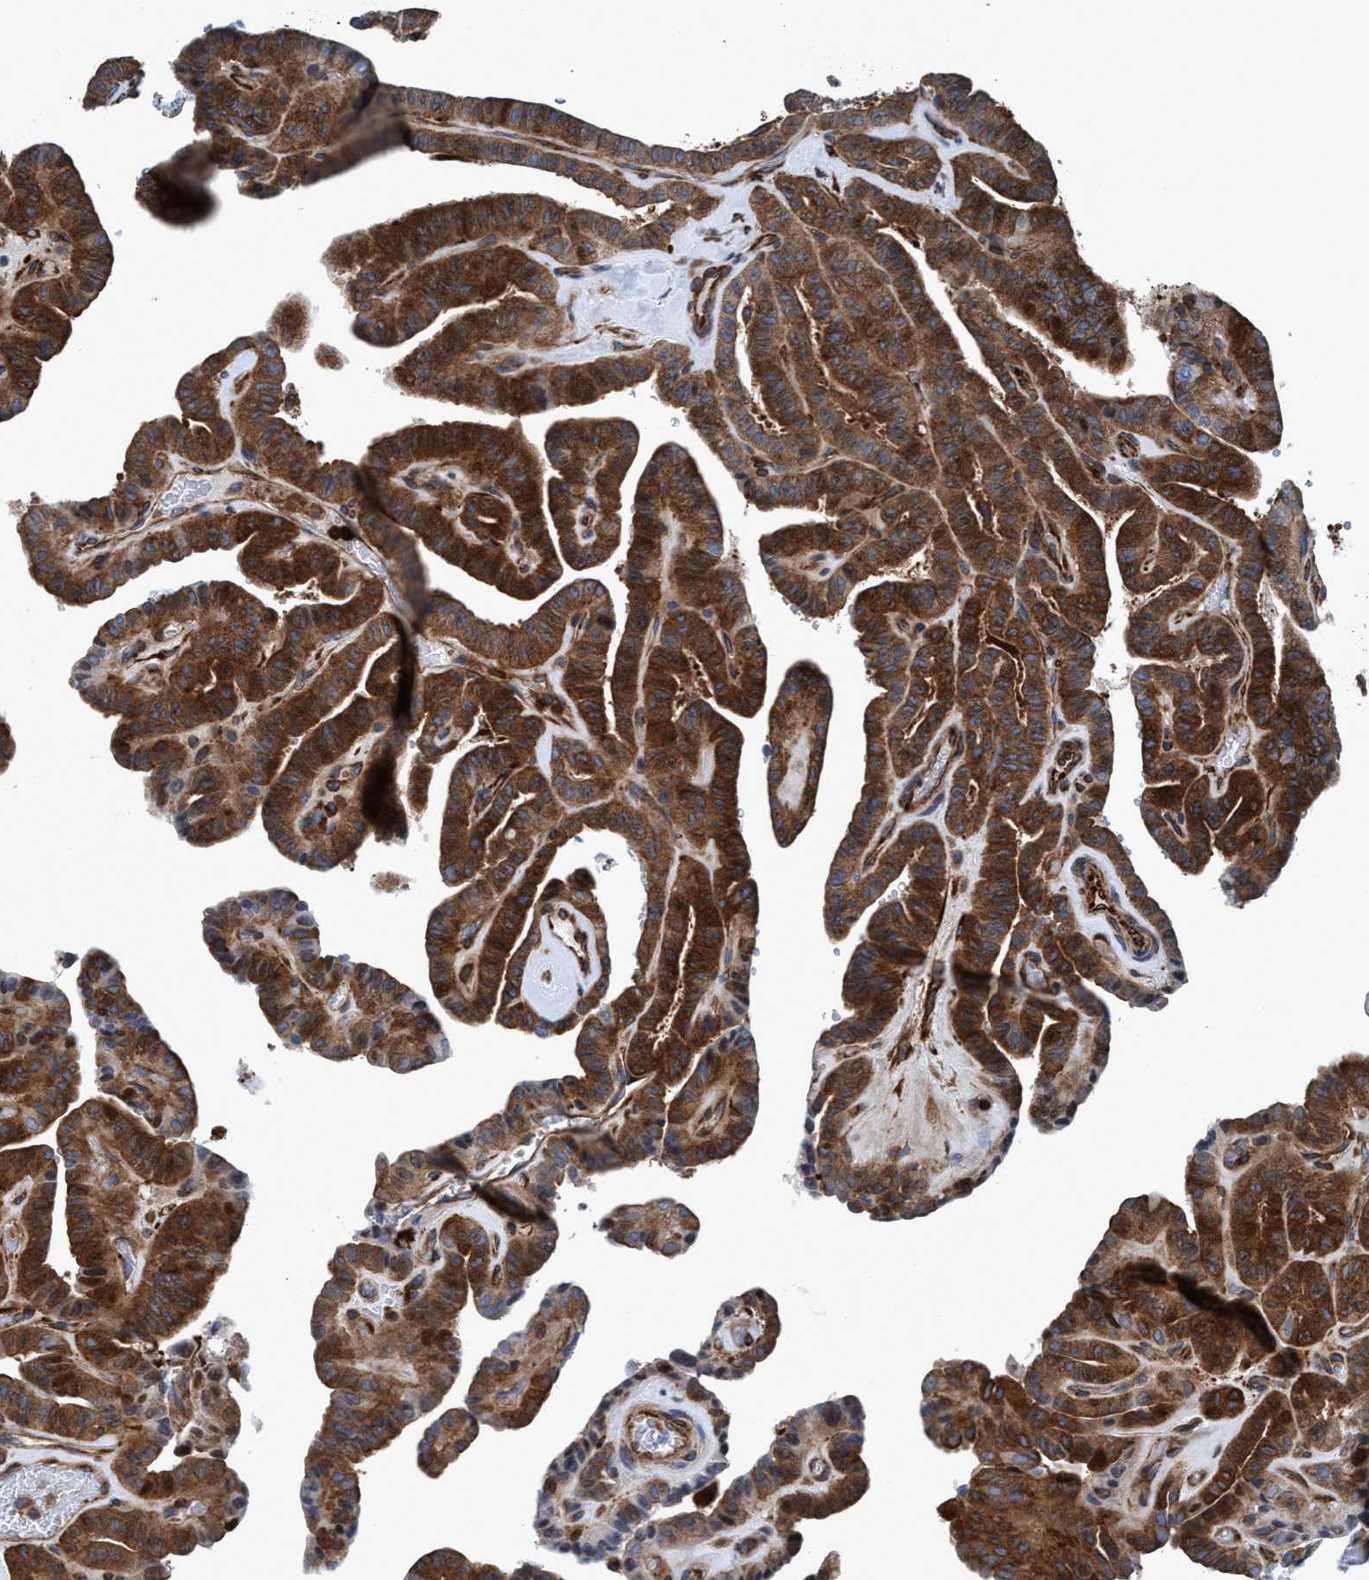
{"staining": {"intensity": "strong", "quantity": ">75%", "location": "cytoplasmic/membranous"}, "tissue": "thyroid cancer", "cell_type": "Tumor cells", "image_type": "cancer", "snomed": [{"axis": "morphology", "description": "Papillary adenocarcinoma, NOS"}, {"axis": "topography", "description": "Thyroid gland"}], "caption": "Tumor cells exhibit high levels of strong cytoplasmic/membranous staining in about >75% of cells in papillary adenocarcinoma (thyroid).", "gene": "NMT1", "patient": {"sex": "male", "age": 77}}